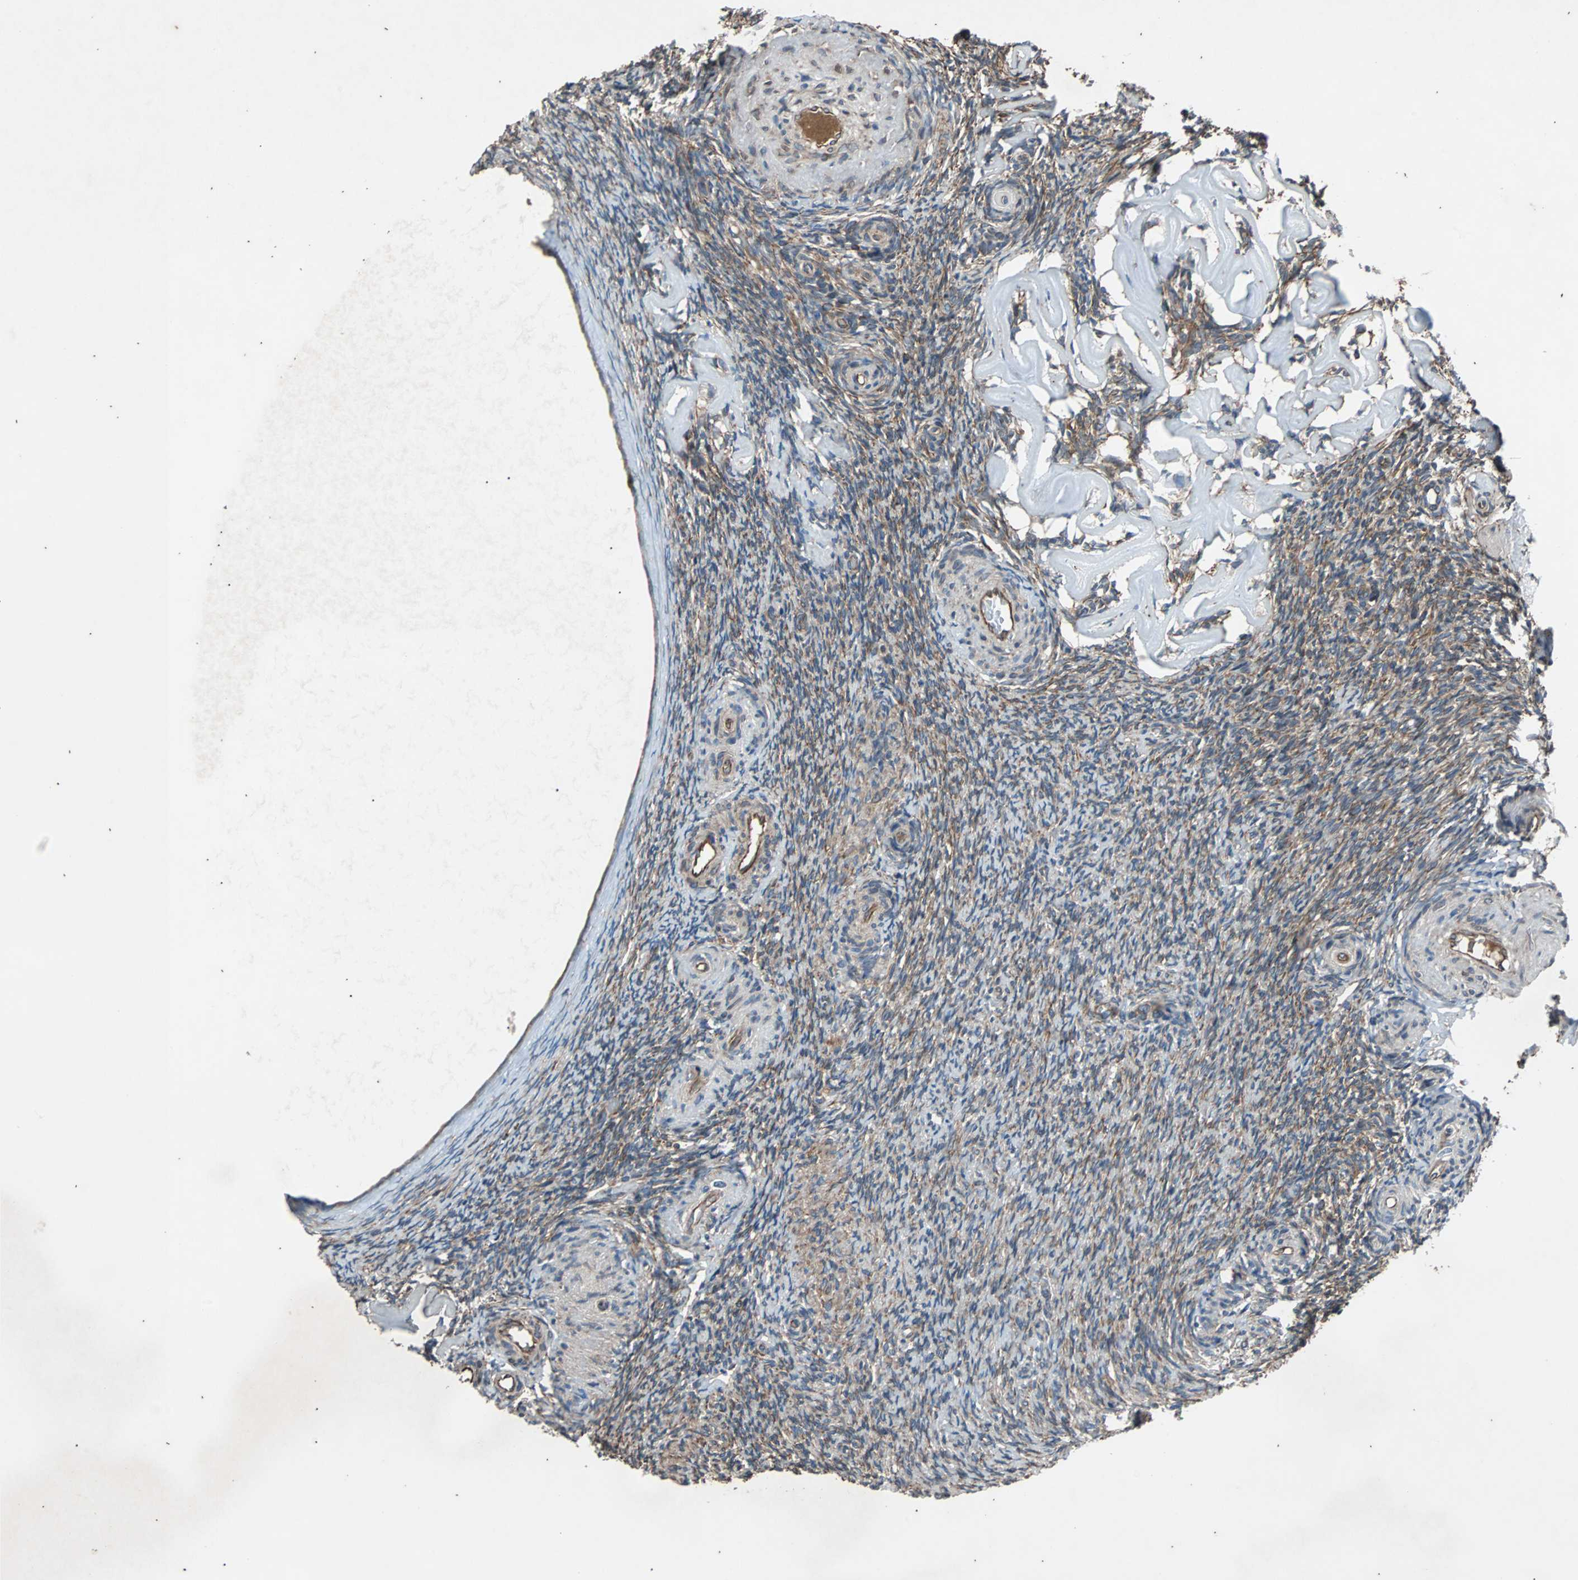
{"staining": {"intensity": "moderate", "quantity": "25%-75%", "location": "cytoplasmic/membranous"}, "tissue": "ovary", "cell_type": "Ovarian stroma cells", "image_type": "normal", "snomed": [{"axis": "morphology", "description": "Normal tissue, NOS"}, {"axis": "topography", "description": "Ovary"}], "caption": "Immunohistochemical staining of normal ovary exhibits moderate cytoplasmic/membranous protein staining in about 25%-75% of ovarian stroma cells. Immunohistochemistry (ihc) stains the protein of interest in brown and the nuclei are stained blue.", "gene": "ACTR3", "patient": {"sex": "female", "age": 60}}